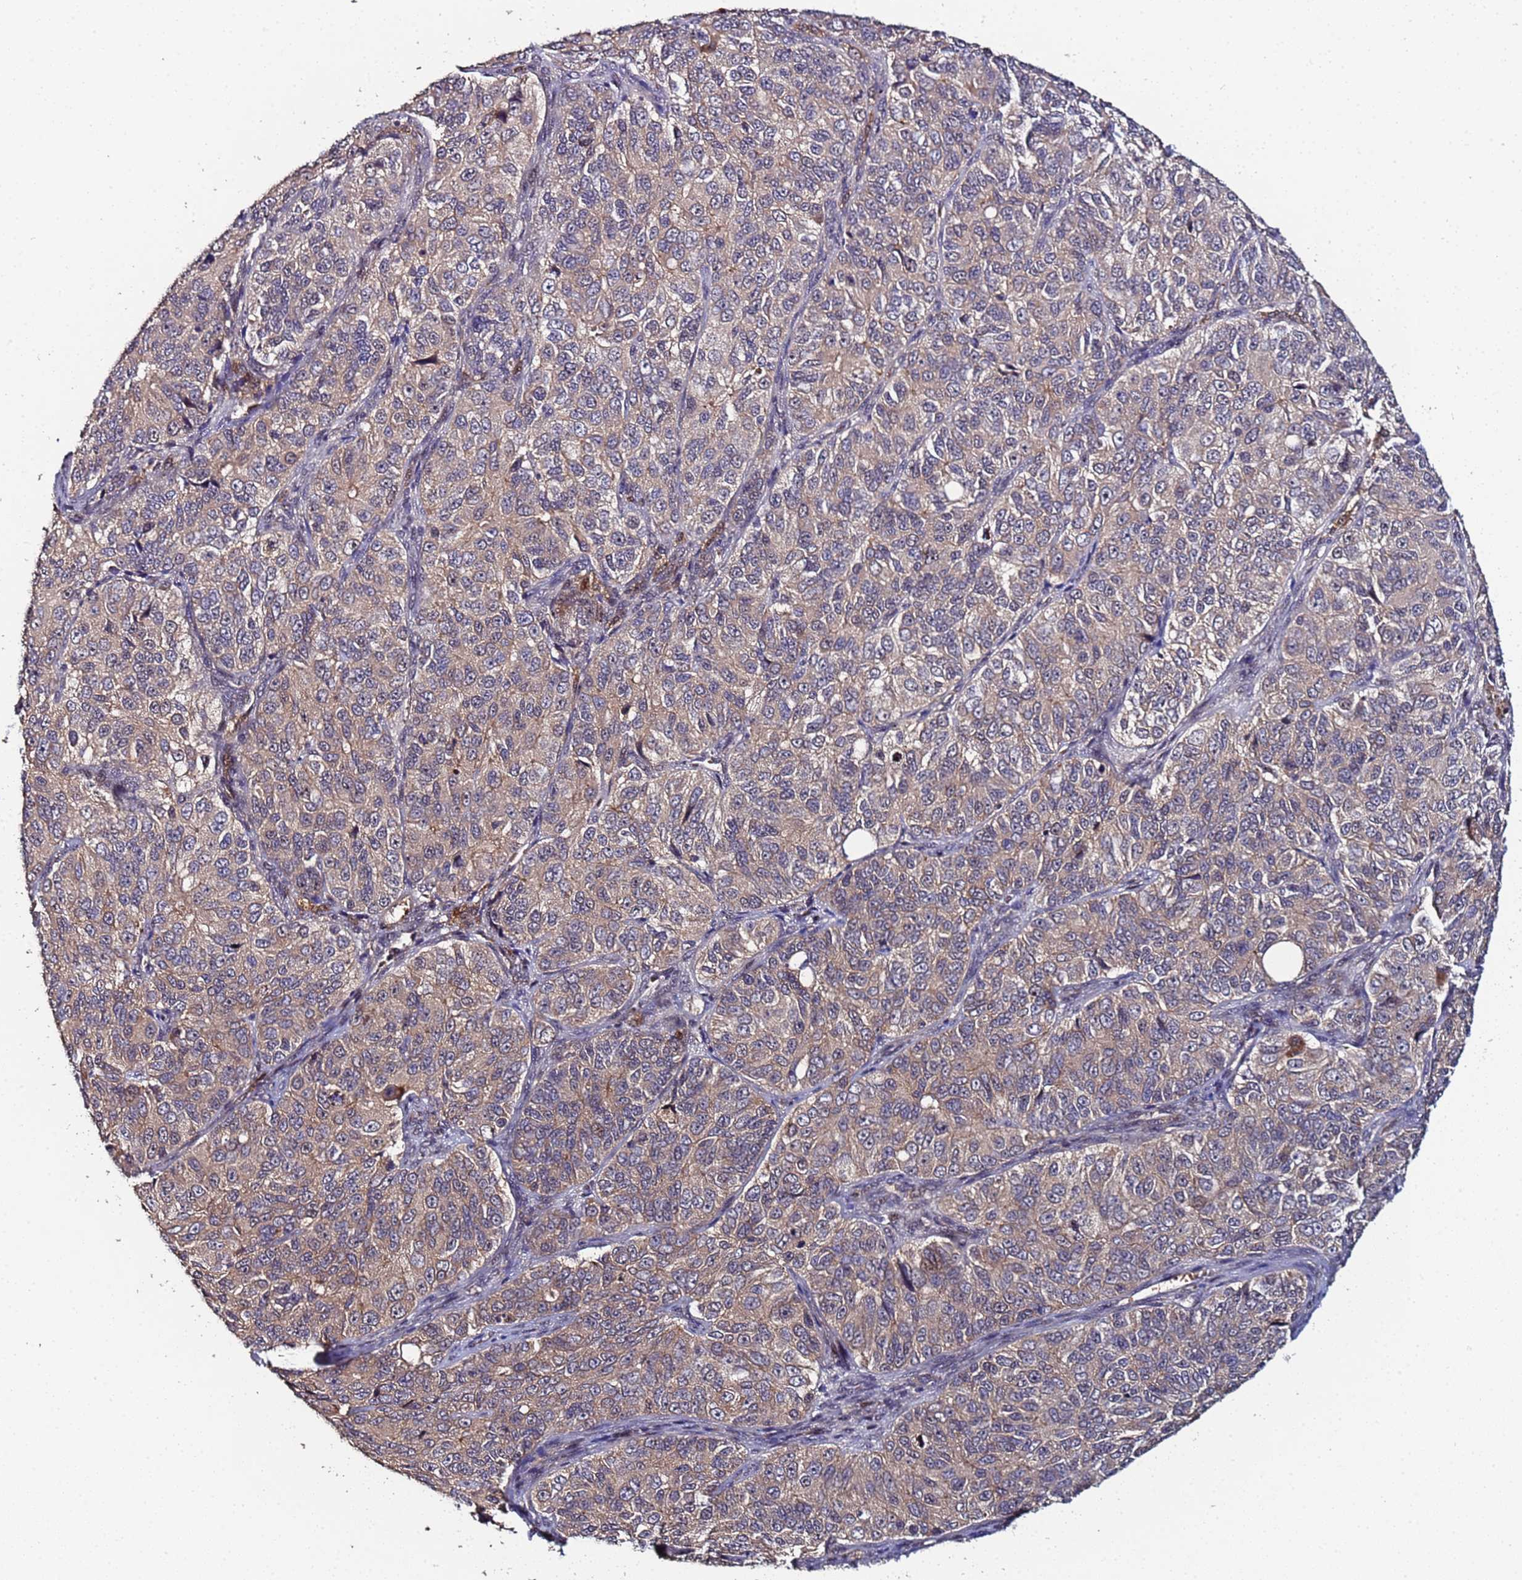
{"staining": {"intensity": "weak", "quantity": ">75%", "location": "cytoplasmic/membranous"}, "tissue": "ovarian cancer", "cell_type": "Tumor cells", "image_type": "cancer", "snomed": [{"axis": "morphology", "description": "Carcinoma, endometroid"}, {"axis": "topography", "description": "Ovary"}], "caption": "This is an image of IHC staining of ovarian endometroid carcinoma, which shows weak expression in the cytoplasmic/membranous of tumor cells.", "gene": "OSER1", "patient": {"sex": "female", "age": 51}}